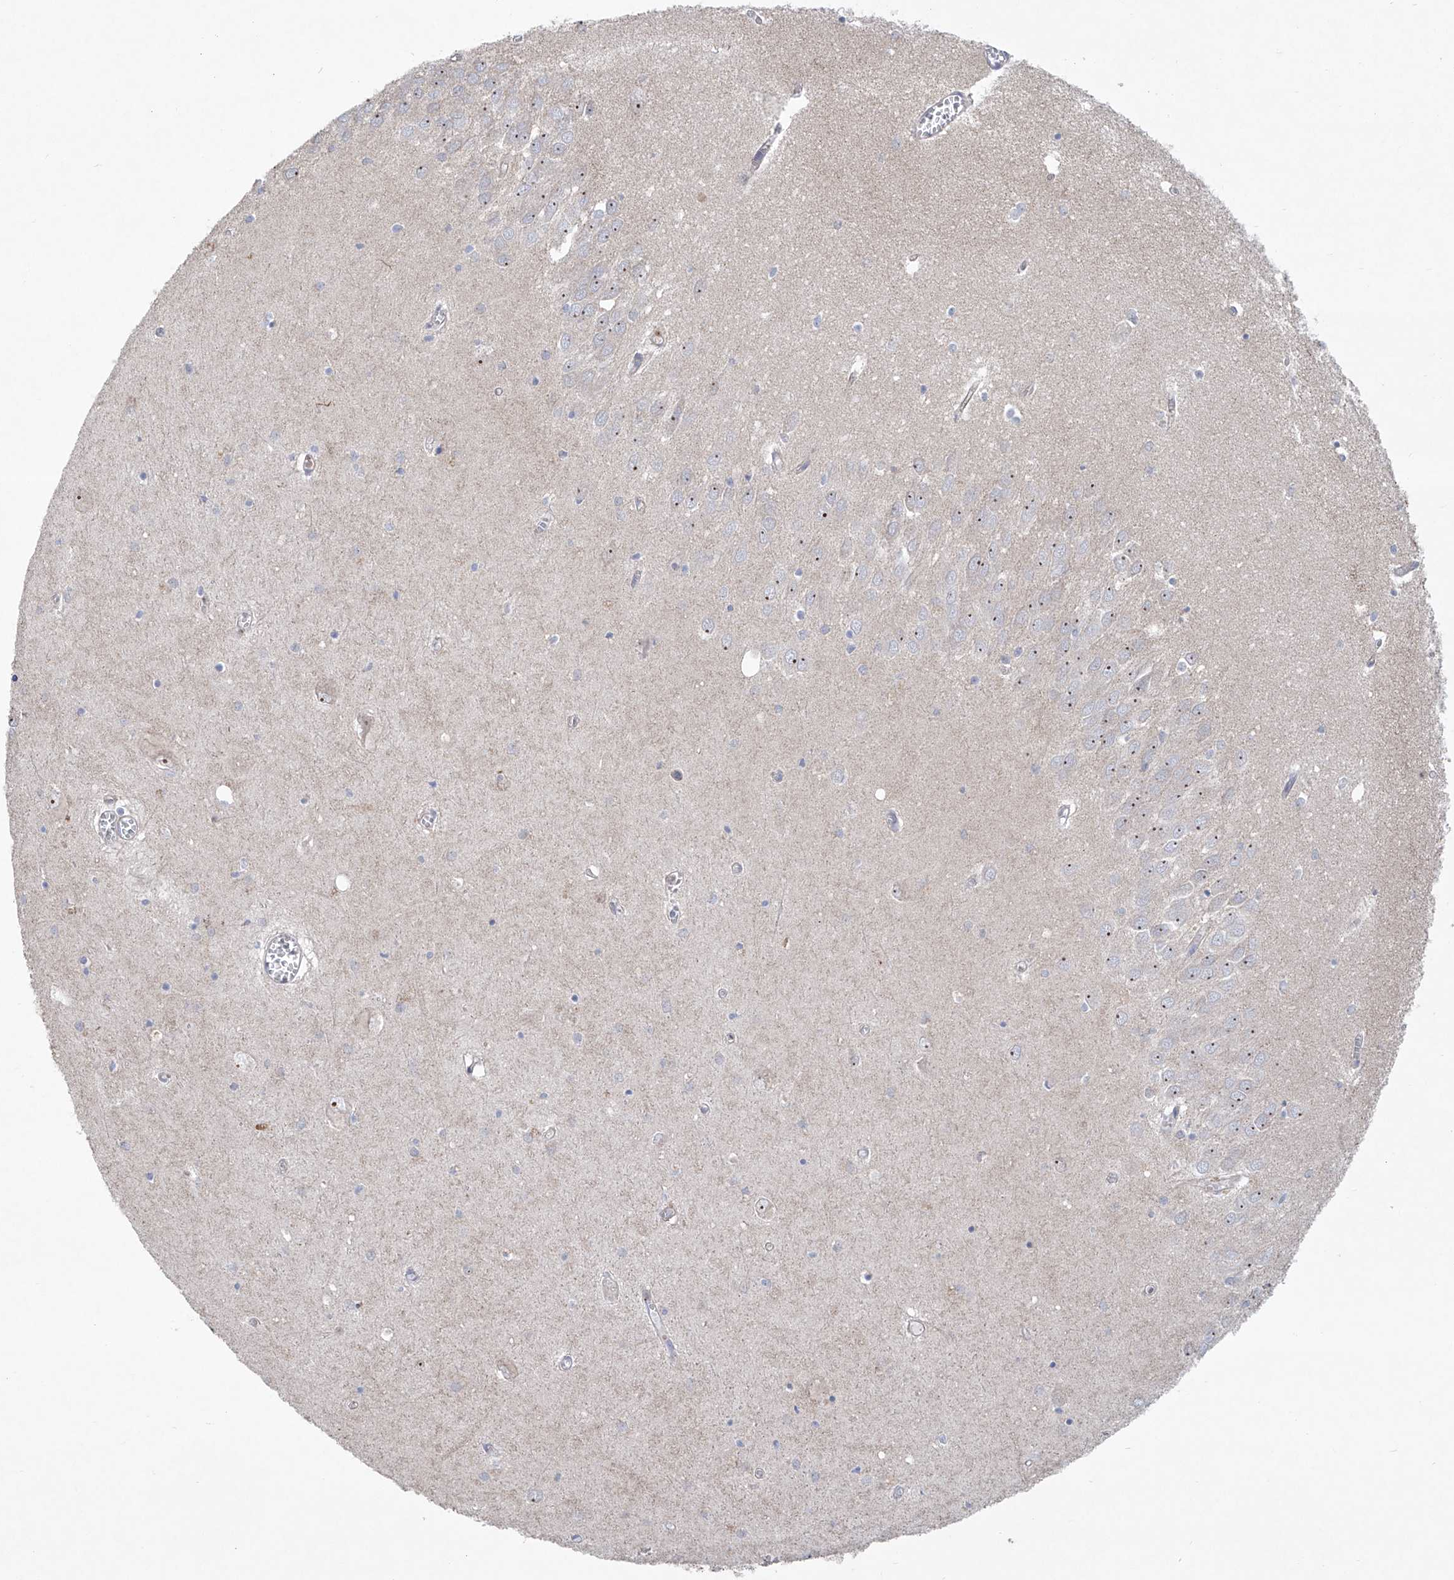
{"staining": {"intensity": "negative", "quantity": "none", "location": "none"}, "tissue": "hippocampus", "cell_type": "Glial cells", "image_type": "normal", "snomed": [{"axis": "morphology", "description": "Normal tissue, NOS"}, {"axis": "topography", "description": "Hippocampus"}], "caption": "The image demonstrates no significant staining in glial cells of hippocampus.", "gene": "KLC4", "patient": {"sex": "male", "age": 70}}